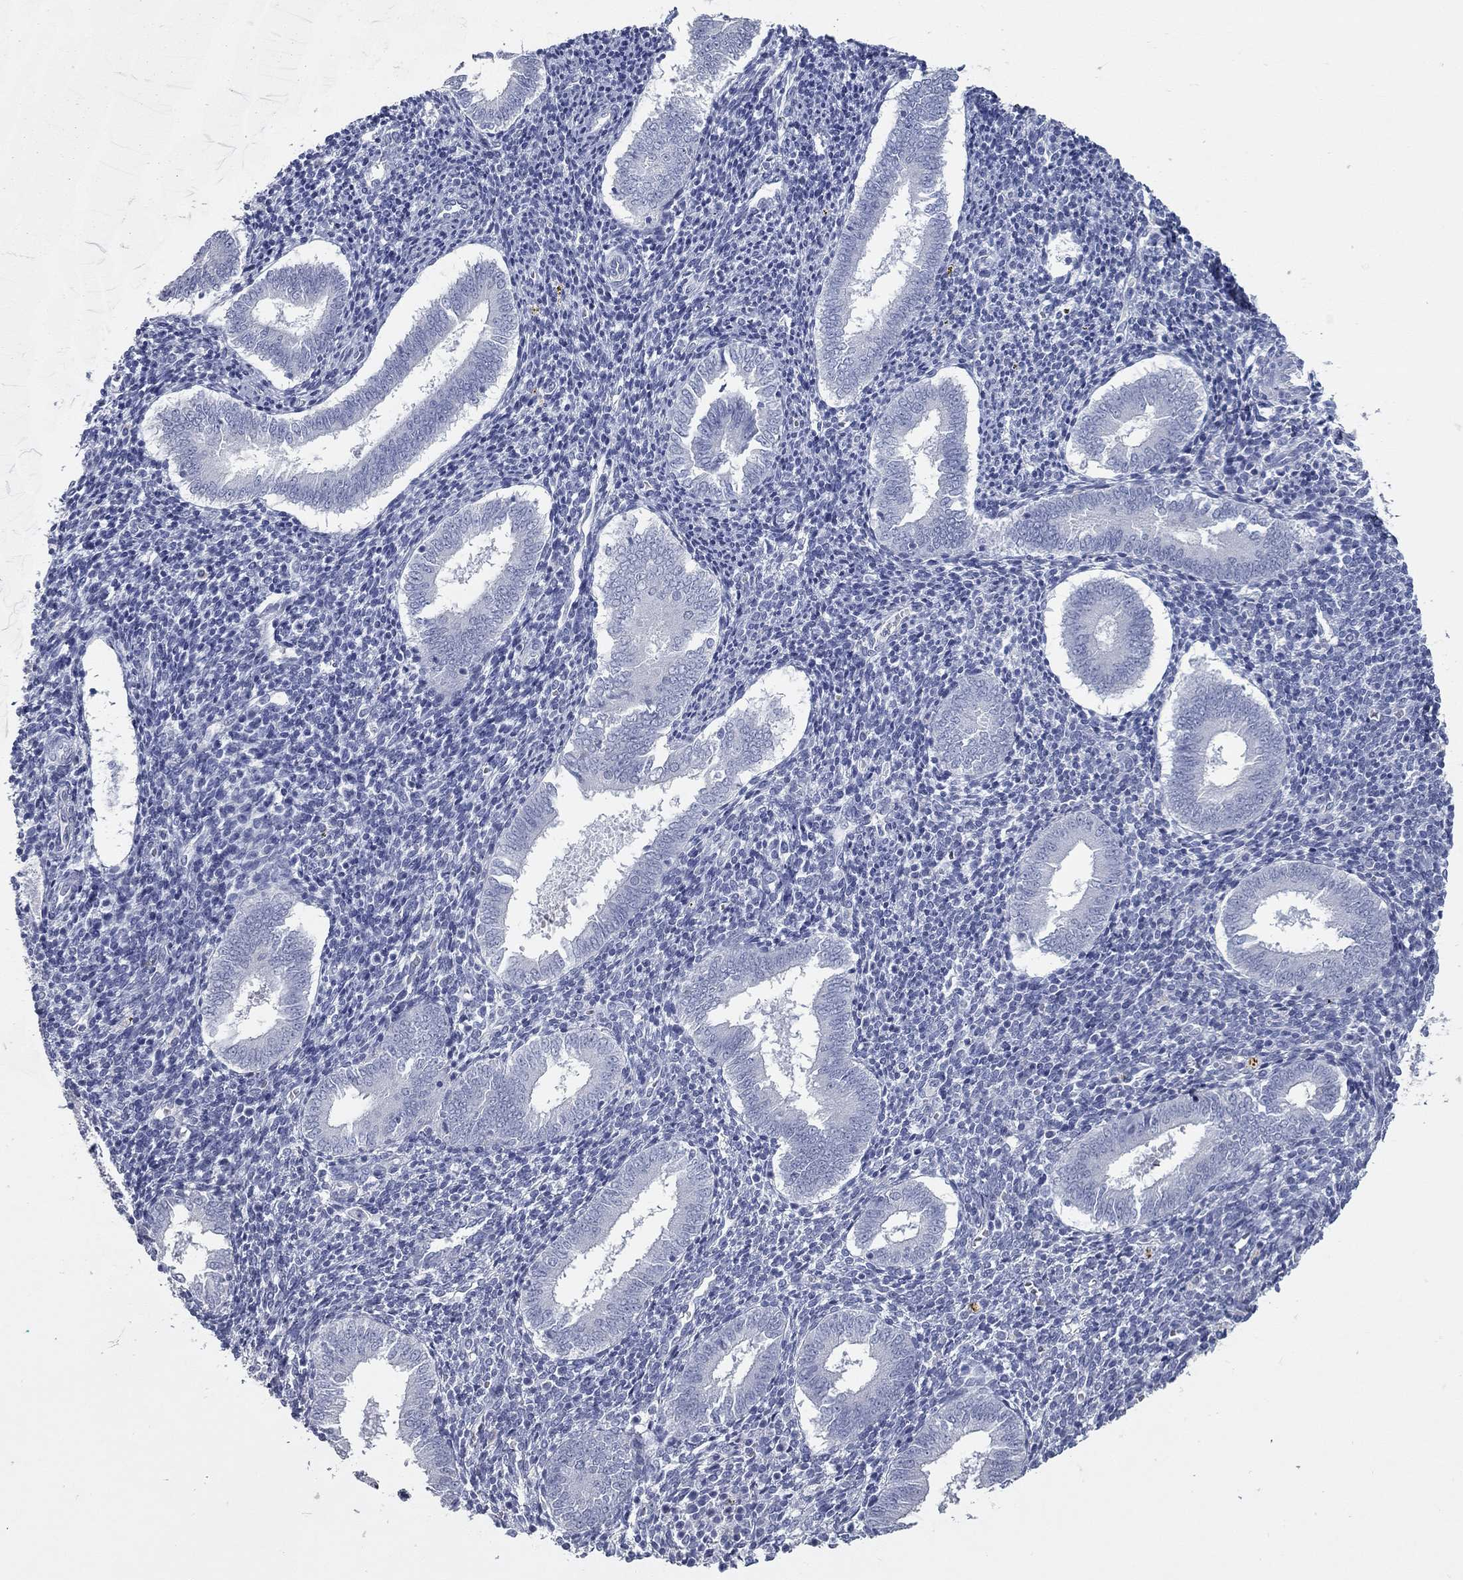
{"staining": {"intensity": "negative", "quantity": "none", "location": "none"}, "tissue": "endometrium", "cell_type": "Cells in endometrial stroma", "image_type": "normal", "snomed": [{"axis": "morphology", "description": "Normal tissue, NOS"}, {"axis": "topography", "description": "Endometrium"}], "caption": "This is an immunohistochemistry micrograph of unremarkable endometrium. There is no expression in cells in endometrial stroma.", "gene": "TAC1", "patient": {"sex": "female", "age": 25}}